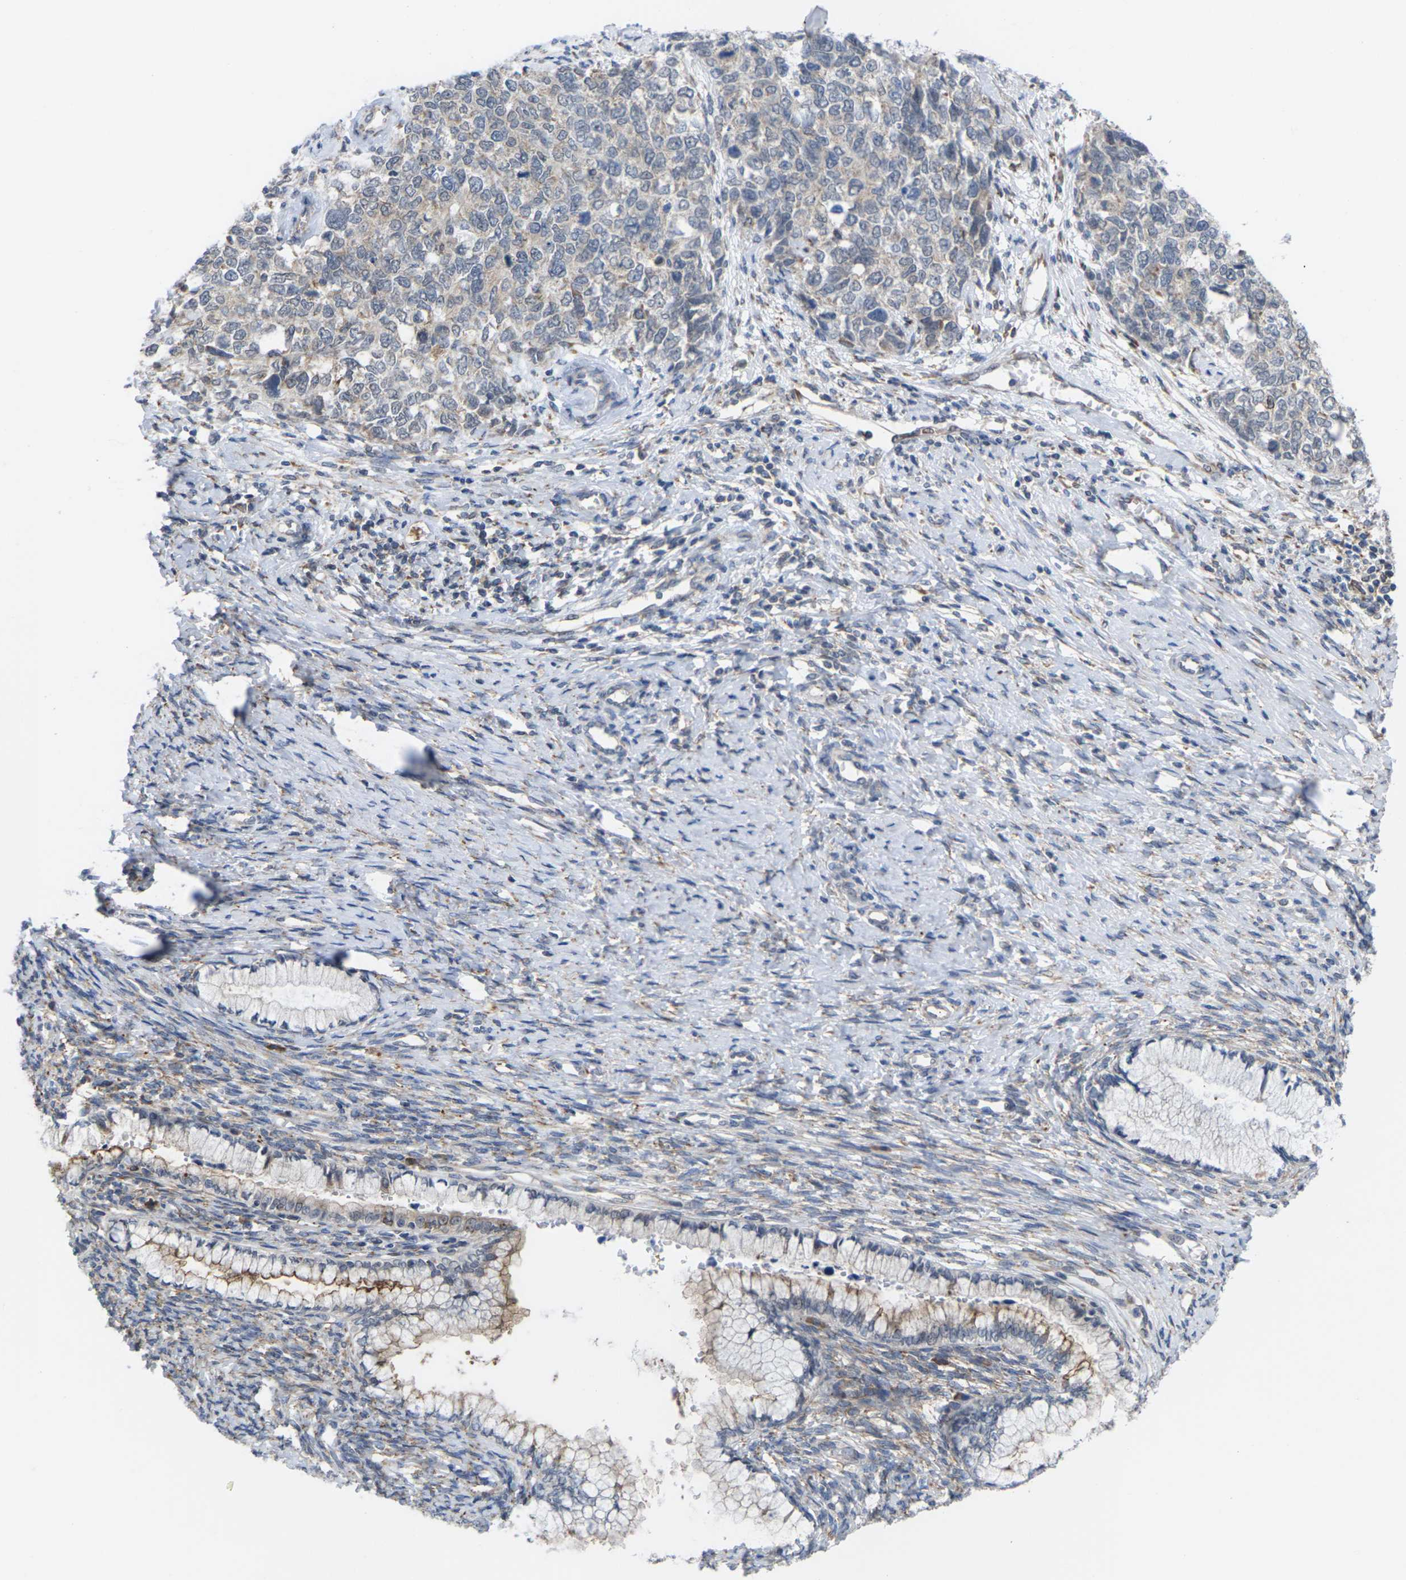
{"staining": {"intensity": "negative", "quantity": "none", "location": "none"}, "tissue": "cervical cancer", "cell_type": "Tumor cells", "image_type": "cancer", "snomed": [{"axis": "morphology", "description": "Squamous cell carcinoma, NOS"}, {"axis": "topography", "description": "Cervix"}], "caption": "This image is of cervical cancer stained with immunohistochemistry to label a protein in brown with the nuclei are counter-stained blue. There is no positivity in tumor cells.", "gene": "PDZK1IP1", "patient": {"sex": "female", "age": 63}}